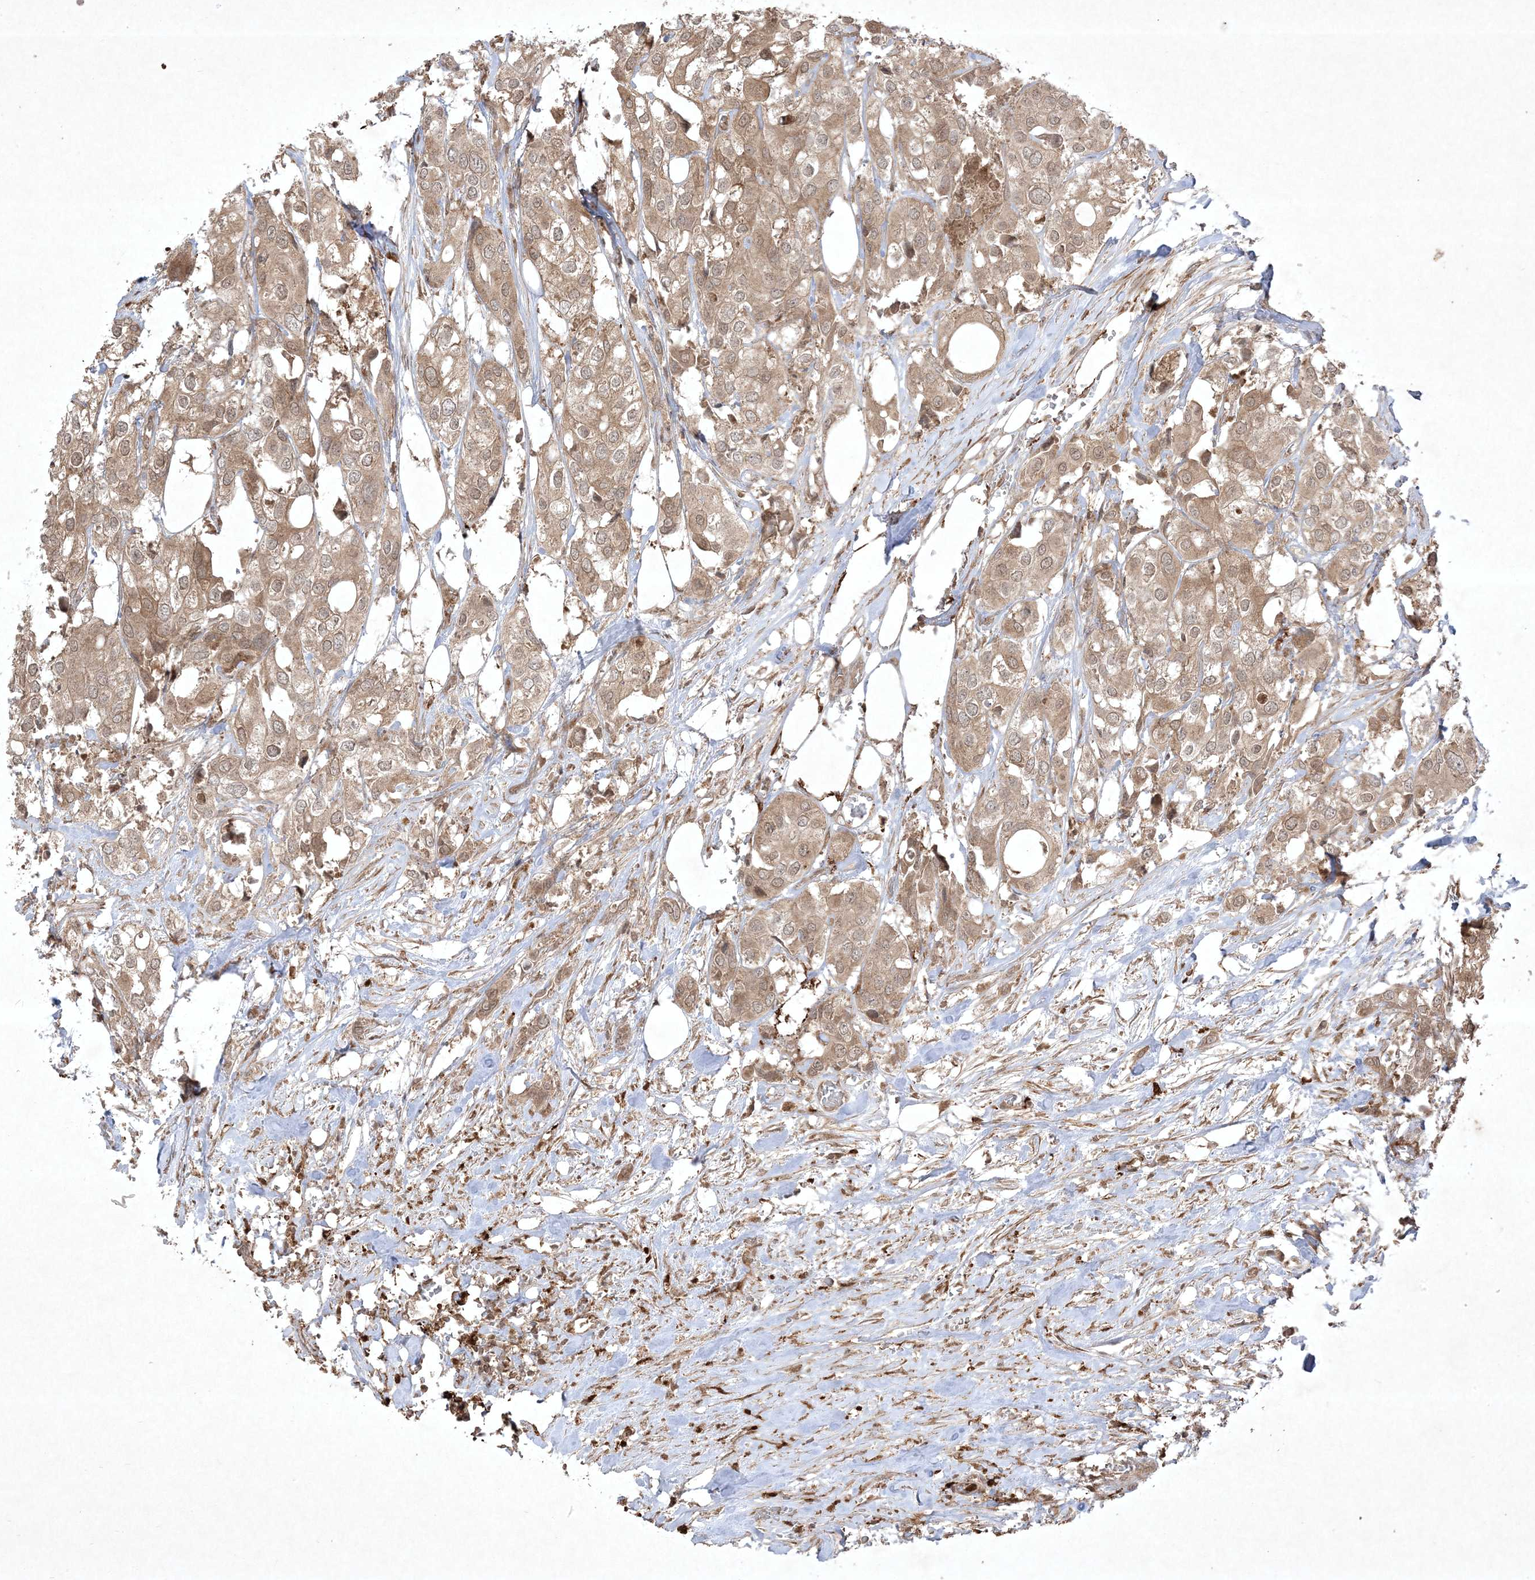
{"staining": {"intensity": "weak", "quantity": ">75%", "location": "cytoplasmic/membranous"}, "tissue": "urothelial cancer", "cell_type": "Tumor cells", "image_type": "cancer", "snomed": [{"axis": "morphology", "description": "Urothelial carcinoma, High grade"}, {"axis": "topography", "description": "Urinary bladder"}], "caption": "This is a micrograph of immunohistochemistry staining of urothelial carcinoma (high-grade), which shows weak positivity in the cytoplasmic/membranous of tumor cells.", "gene": "PTK6", "patient": {"sex": "male", "age": 64}}